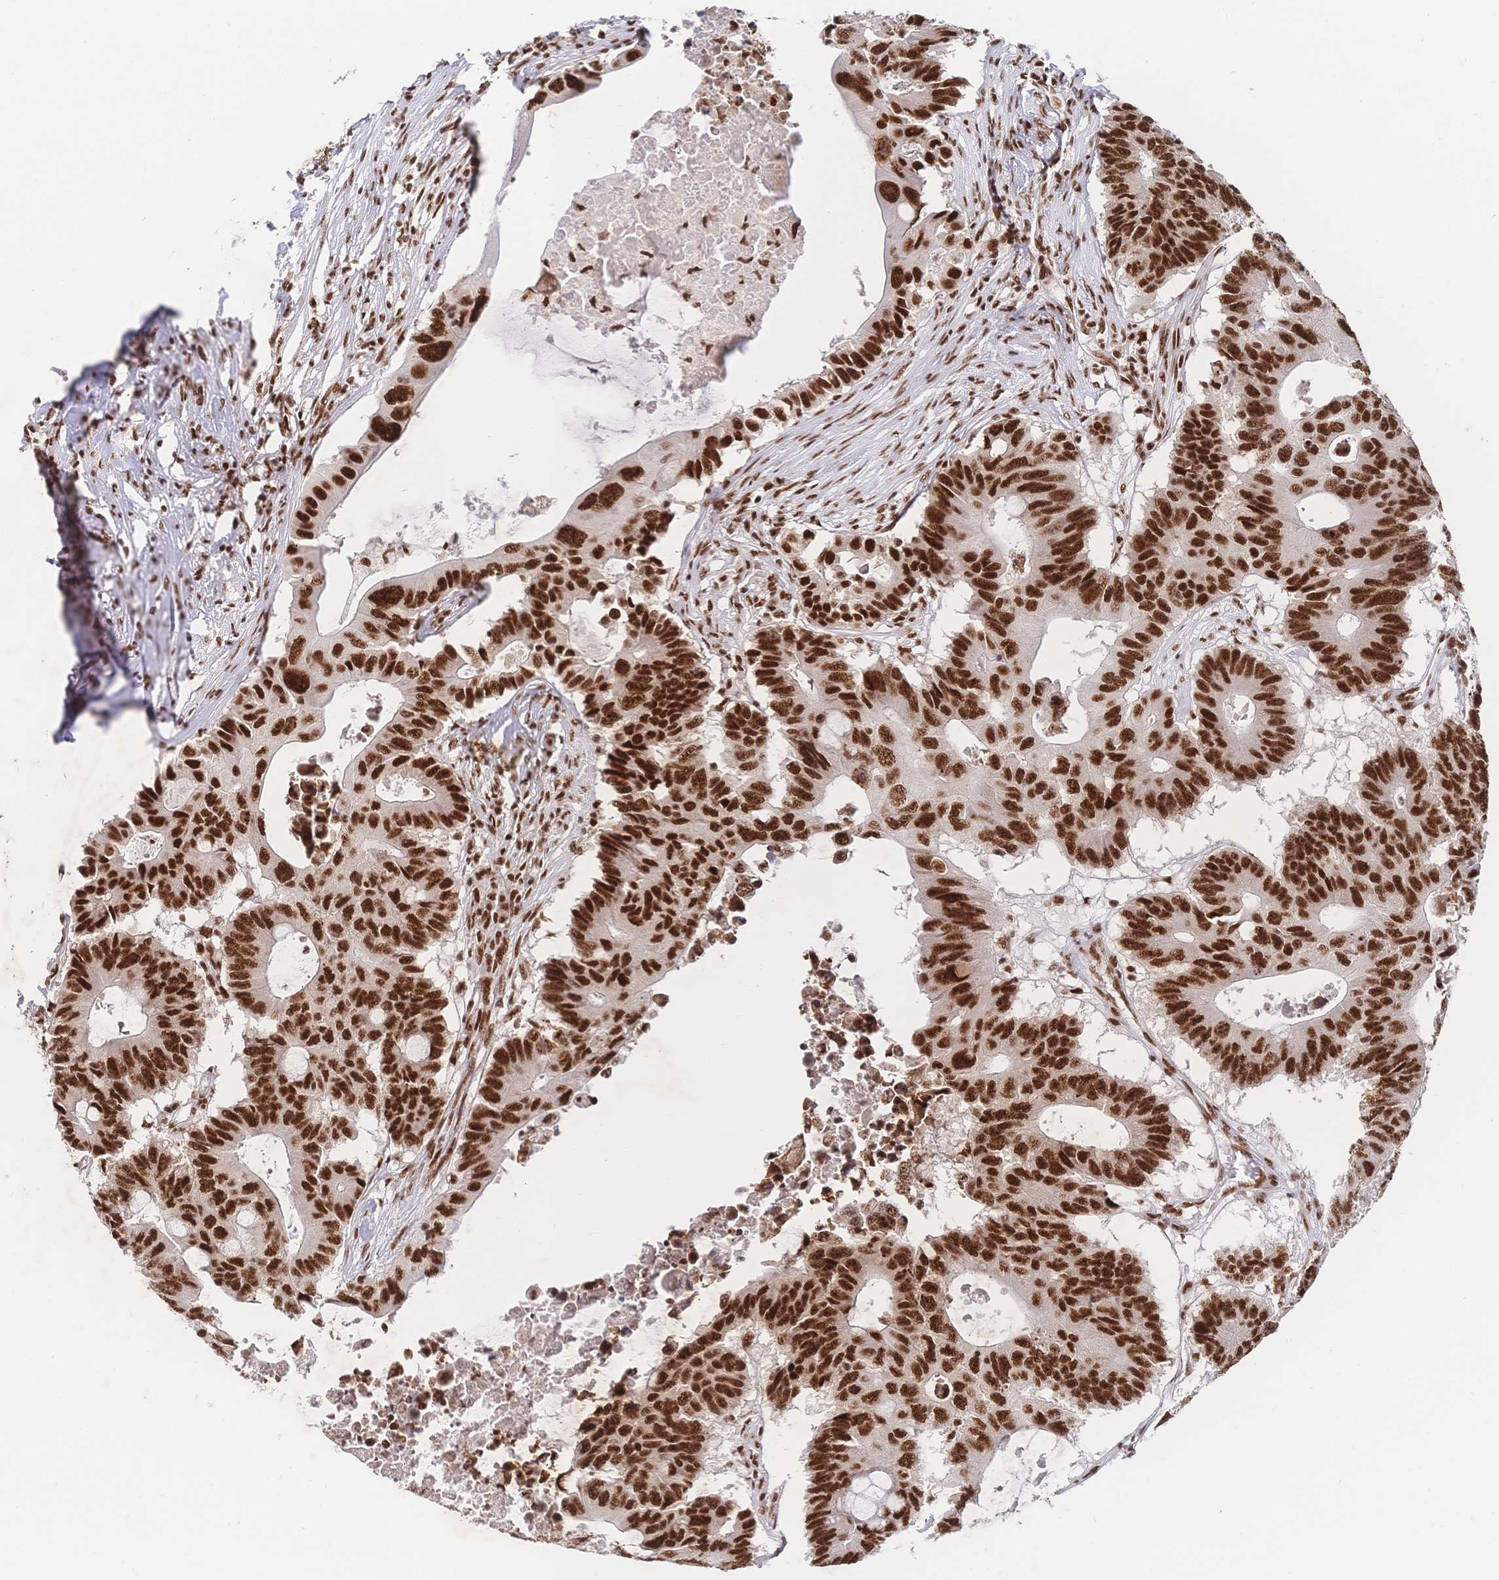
{"staining": {"intensity": "strong", "quantity": ">75%", "location": "nuclear"}, "tissue": "colorectal cancer", "cell_type": "Tumor cells", "image_type": "cancer", "snomed": [{"axis": "morphology", "description": "Adenocarcinoma, NOS"}, {"axis": "topography", "description": "Colon"}], "caption": "Tumor cells display strong nuclear staining in approximately >75% of cells in adenocarcinoma (colorectal).", "gene": "SRSF1", "patient": {"sex": "male", "age": 71}}